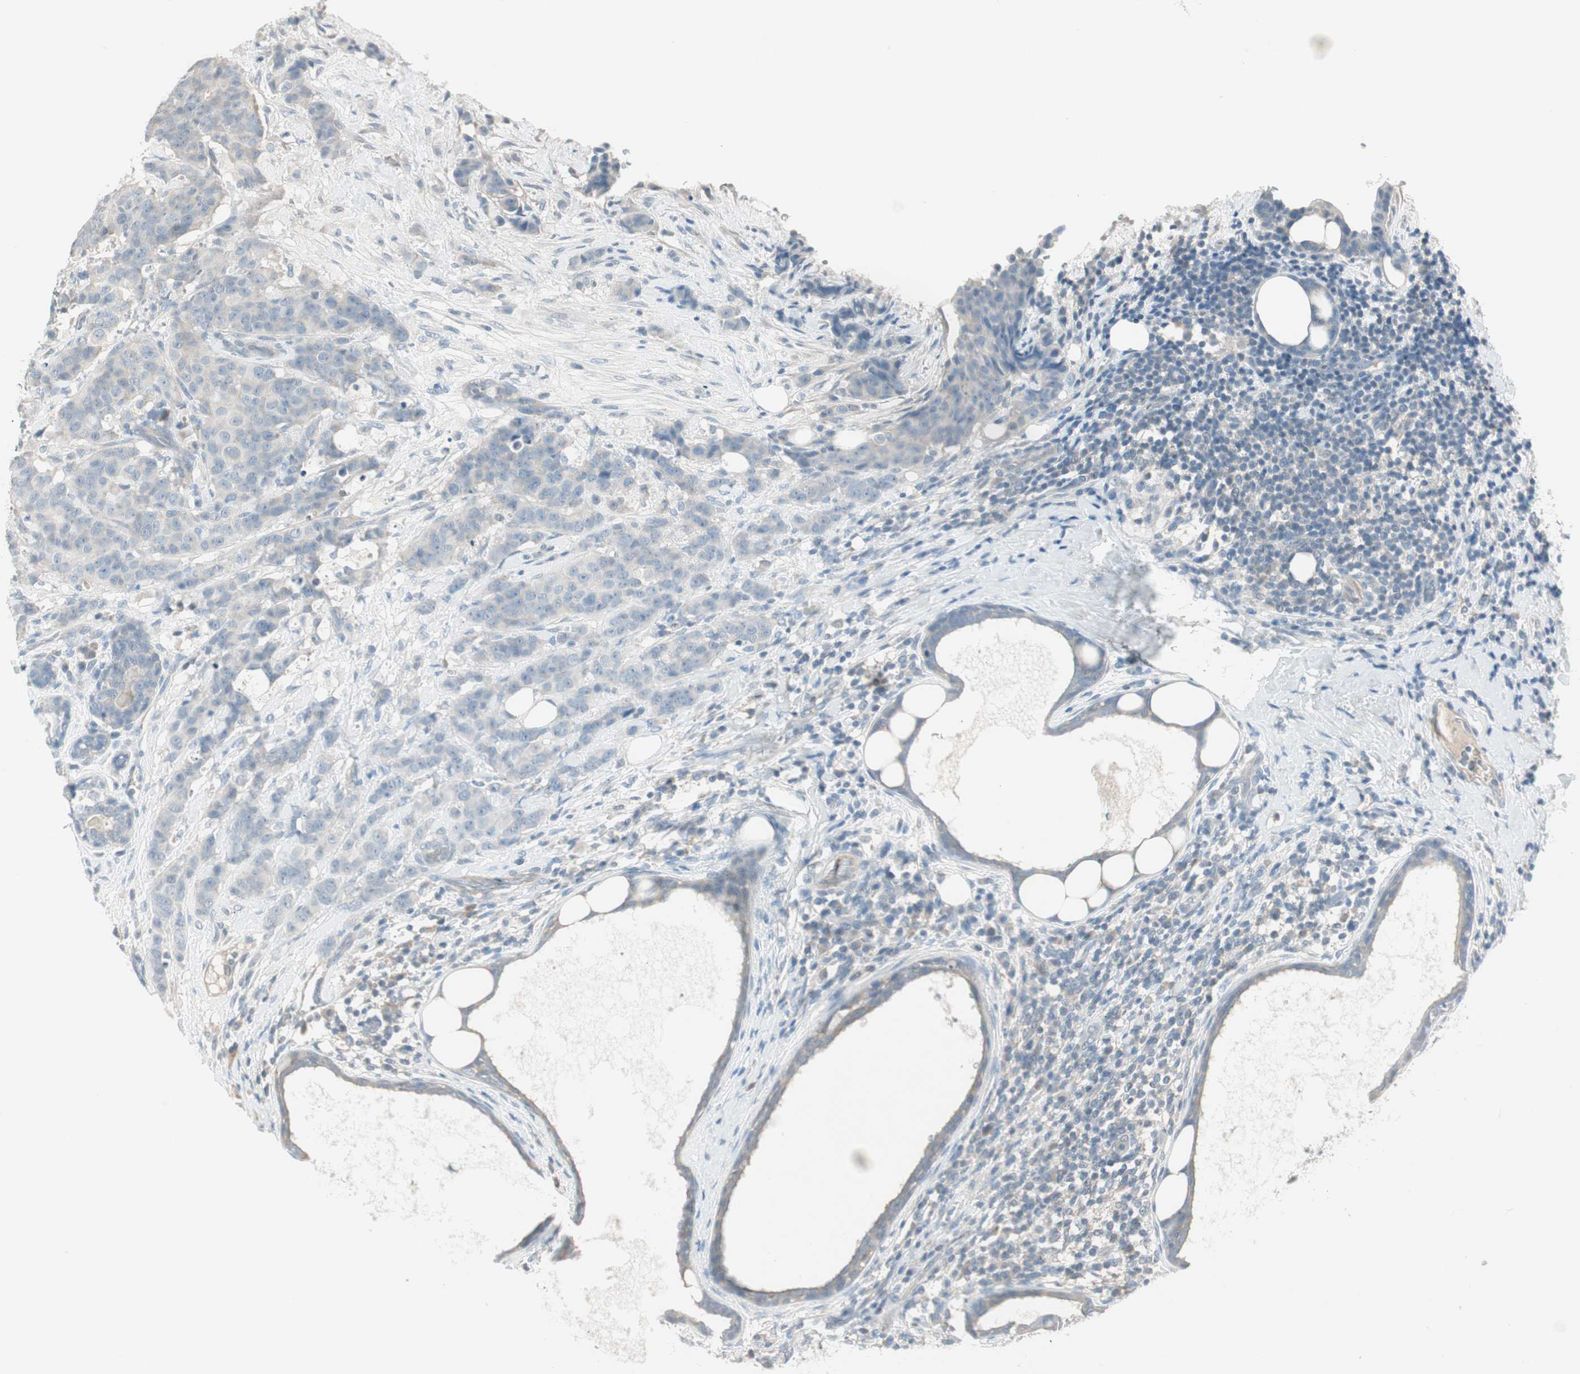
{"staining": {"intensity": "weak", "quantity": "25%-75%", "location": "cytoplasmic/membranous"}, "tissue": "breast cancer", "cell_type": "Tumor cells", "image_type": "cancer", "snomed": [{"axis": "morphology", "description": "Duct carcinoma"}, {"axis": "topography", "description": "Breast"}], "caption": "Immunohistochemical staining of human breast cancer reveals low levels of weak cytoplasmic/membranous expression in approximately 25%-75% of tumor cells.", "gene": "ITLN2", "patient": {"sex": "female", "age": 40}}